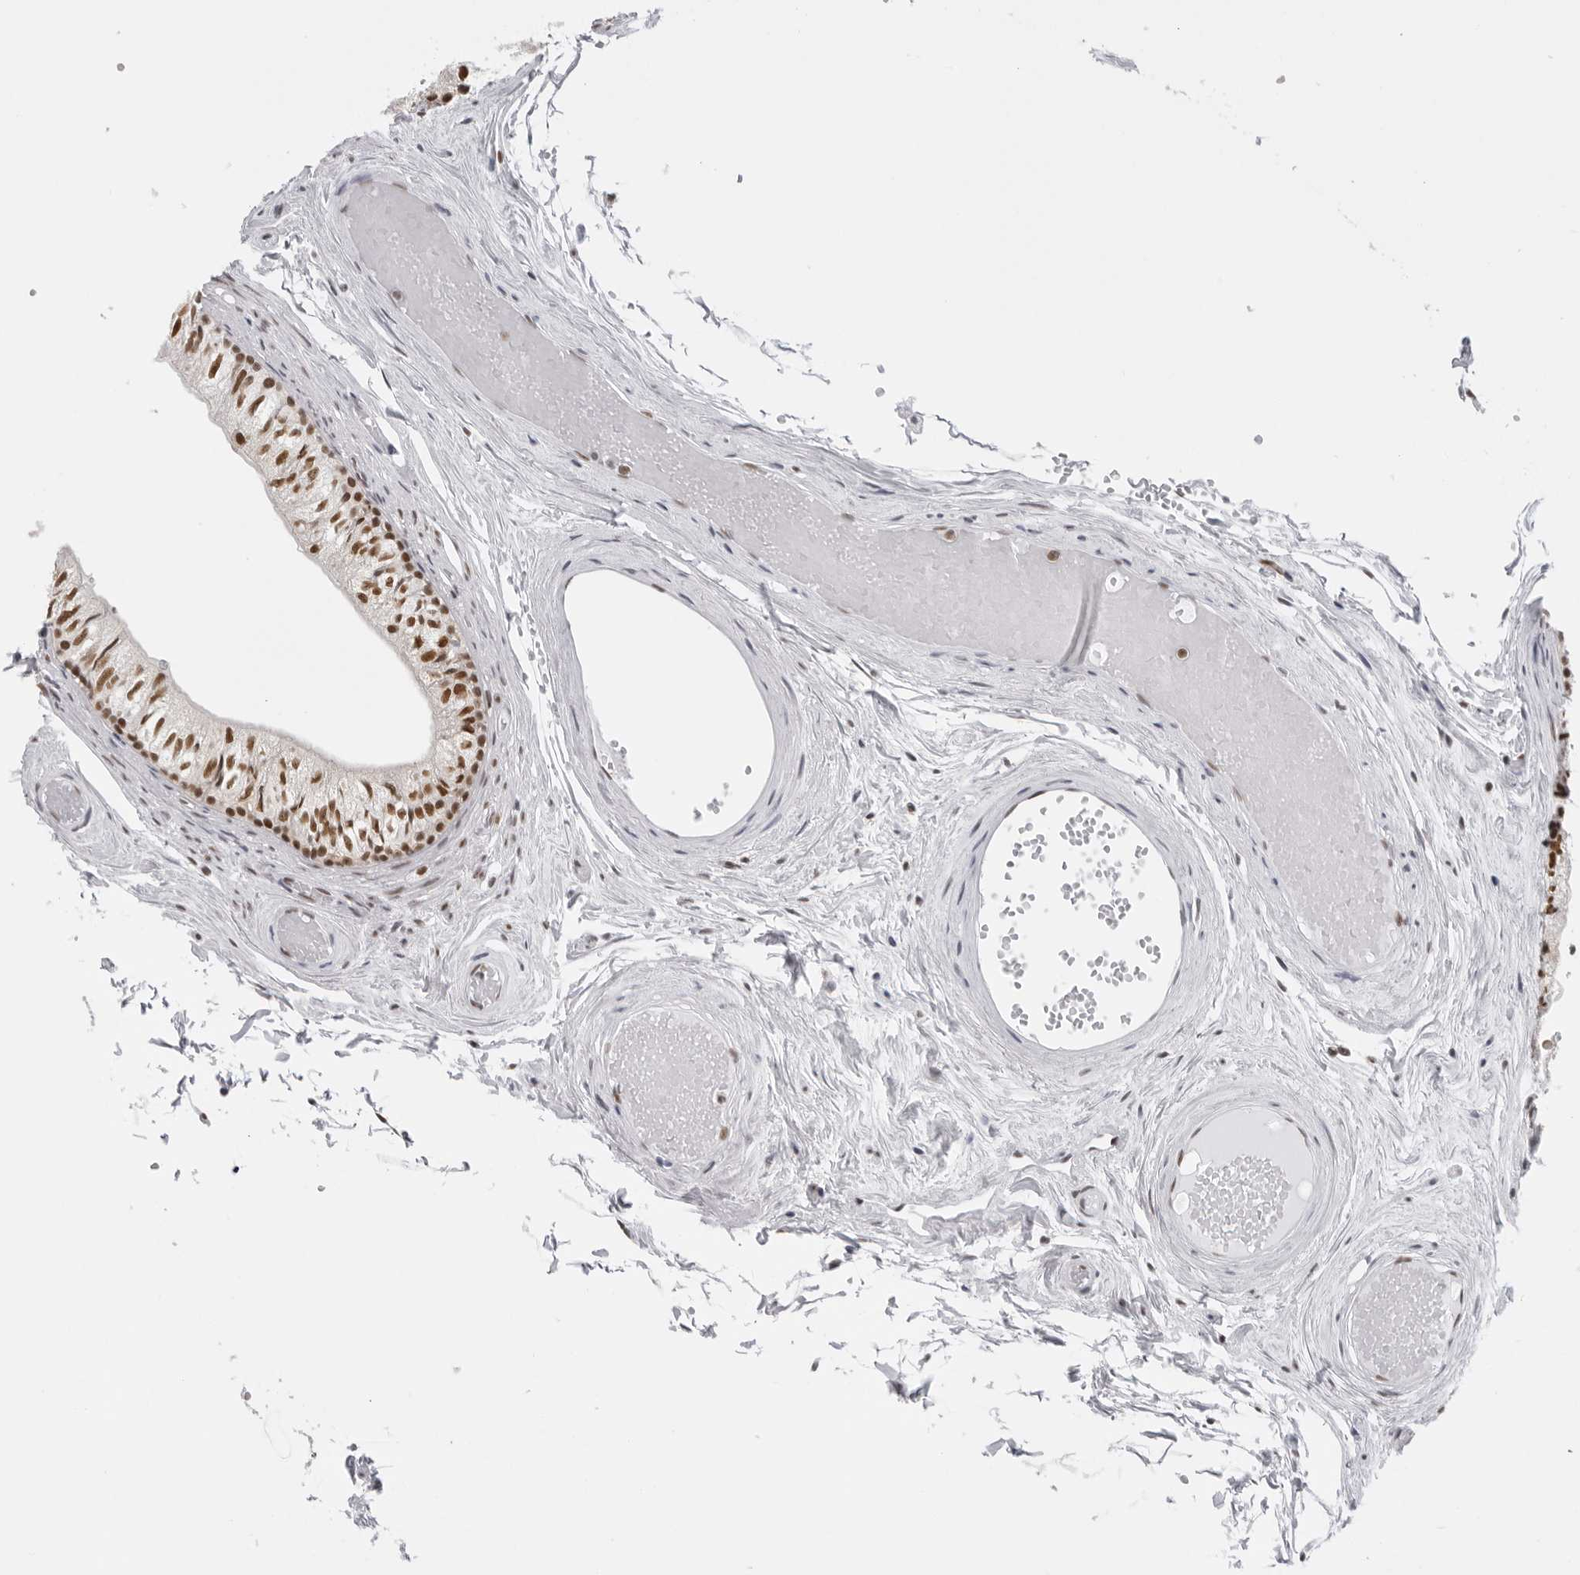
{"staining": {"intensity": "moderate", "quantity": ">75%", "location": "nuclear"}, "tissue": "epididymis", "cell_type": "Glandular cells", "image_type": "normal", "snomed": [{"axis": "morphology", "description": "Normal tissue, NOS"}, {"axis": "topography", "description": "Epididymis"}], "caption": "This photomicrograph reveals unremarkable epididymis stained with immunohistochemistry to label a protein in brown. The nuclear of glandular cells show moderate positivity for the protein. Nuclei are counter-stained blue.", "gene": "RPA2", "patient": {"sex": "male", "age": 79}}